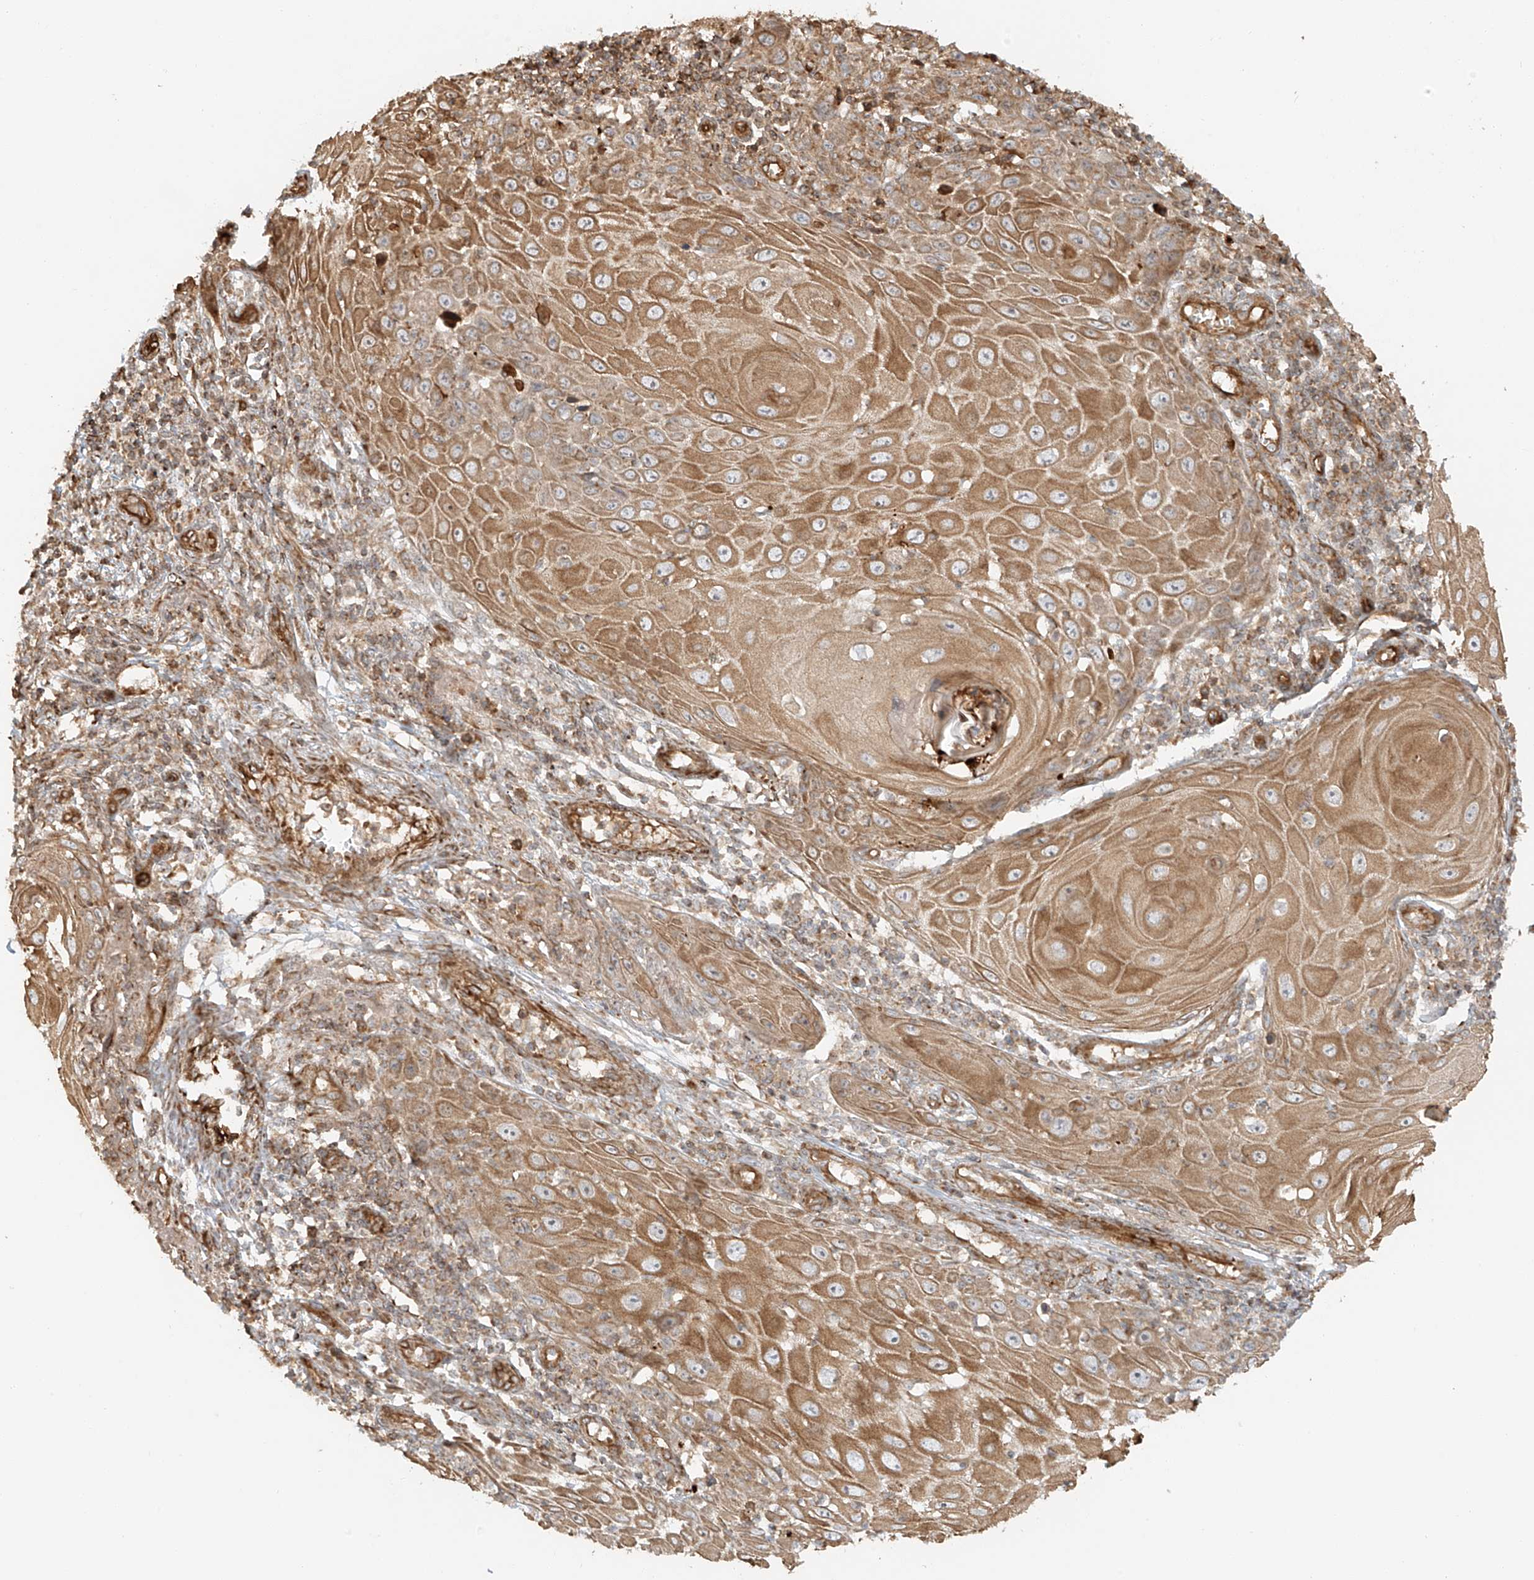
{"staining": {"intensity": "moderate", "quantity": ">75%", "location": "cytoplasmic/membranous"}, "tissue": "skin cancer", "cell_type": "Tumor cells", "image_type": "cancer", "snomed": [{"axis": "morphology", "description": "Squamous cell carcinoma, NOS"}, {"axis": "topography", "description": "Skin"}], "caption": "There is medium levels of moderate cytoplasmic/membranous staining in tumor cells of skin cancer, as demonstrated by immunohistochemical staining (brown color).", "gene": "MIPEP", "patient": {"sex": "female", "age": 73}}